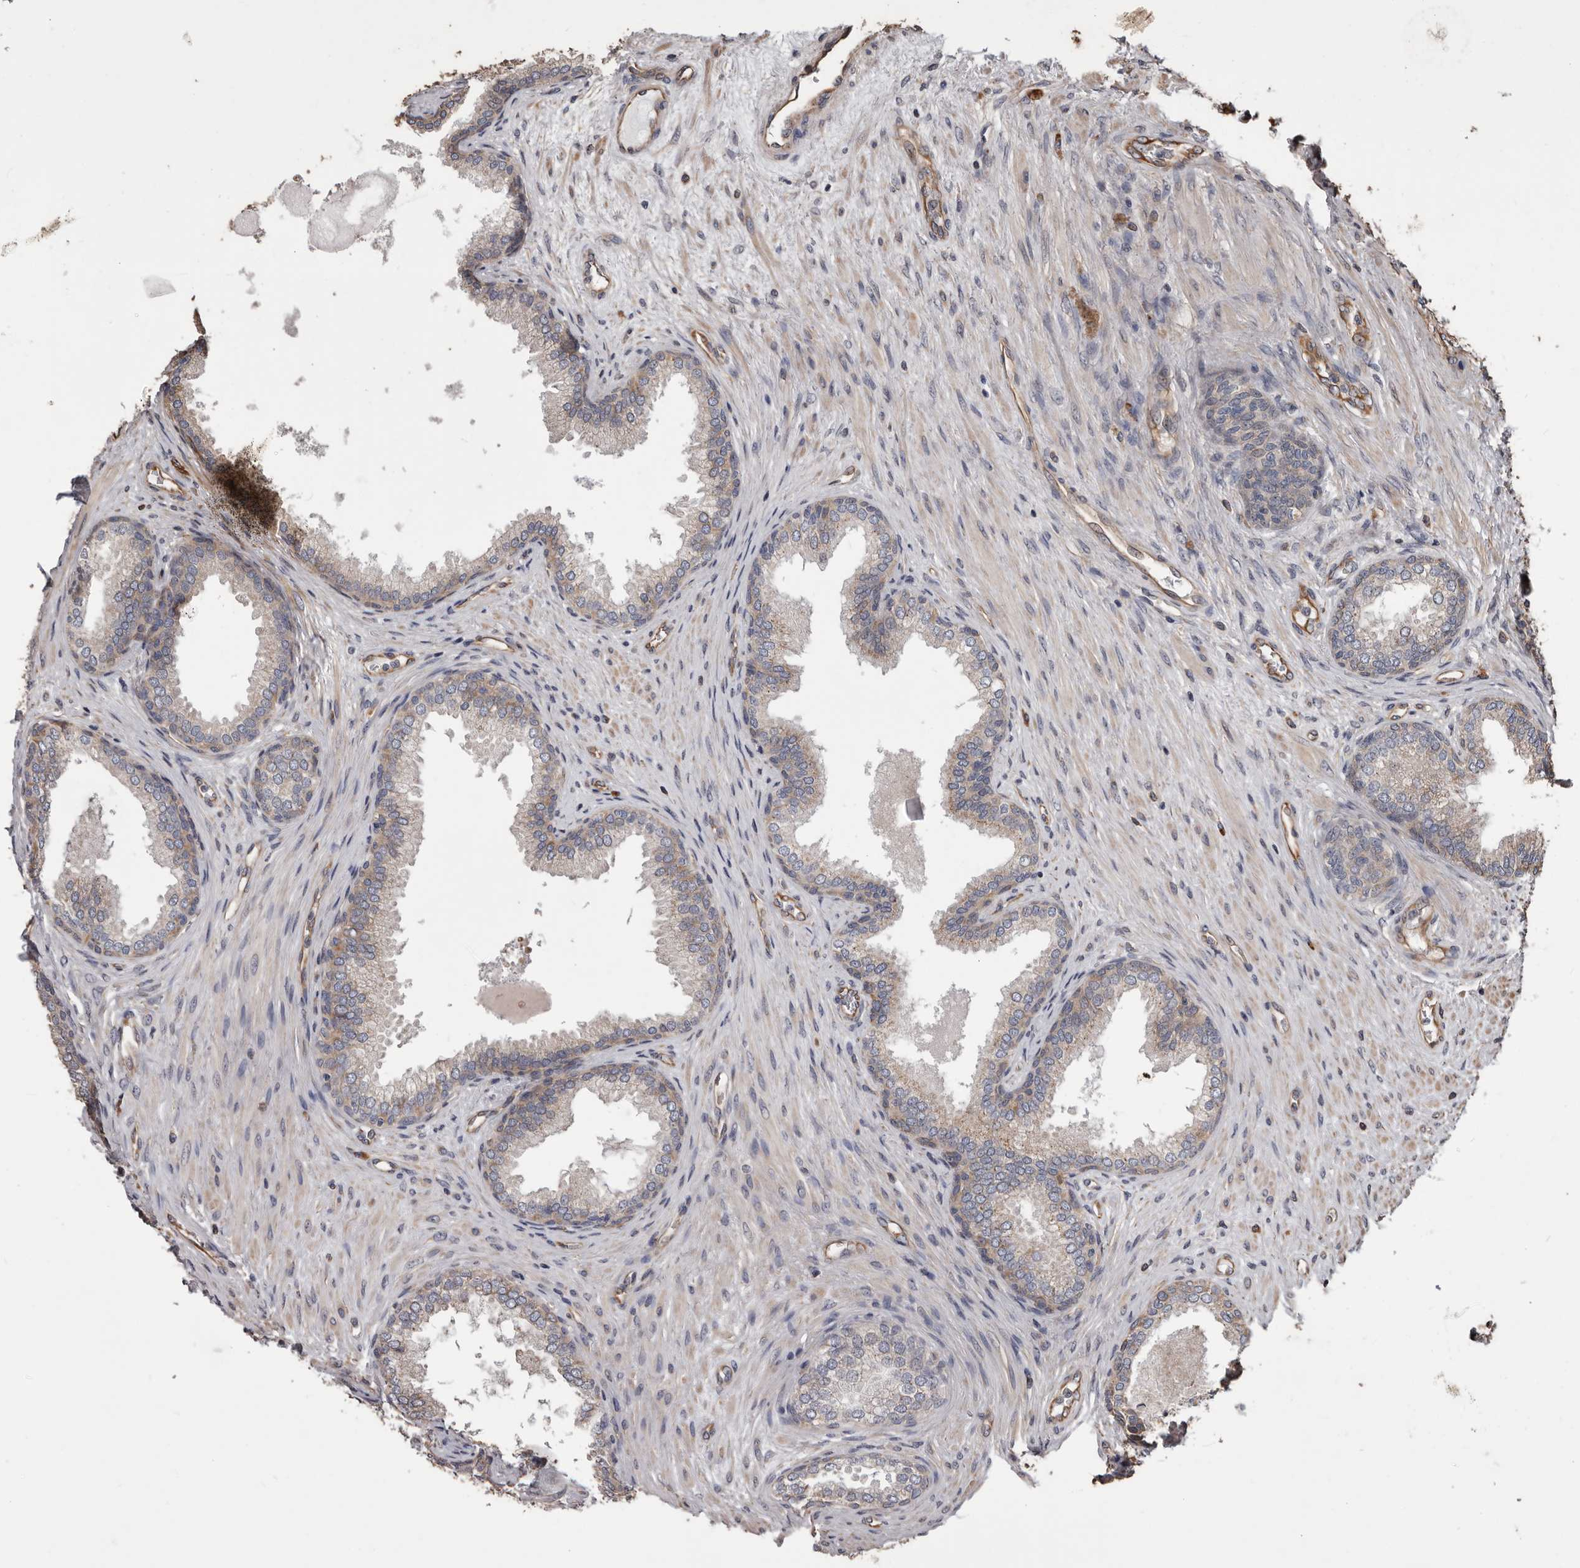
{"staining": {"intensity": "weak", "quantity": "<25%", "location": "cytoplasmic/membranous"}, "tissue": "prostate", "cell_type": "Glandular cells", "image_type": "normal", "snomed": [{"axis": "morphology", "description": "Normal tissue, NOS"}, {"axis": "topography", "description": "Prostate"}], "caption": "Glandular cells show no significant protein staining in unremarkable prostate. (Stains: DAB (3,3'-diaminobenzidine) IHC with hematoxylin counter stain, Microscopy: brightfield microscopy at high magnification).", "gene": "CEP104", "patient": {"sex": "male", "age": 76}}